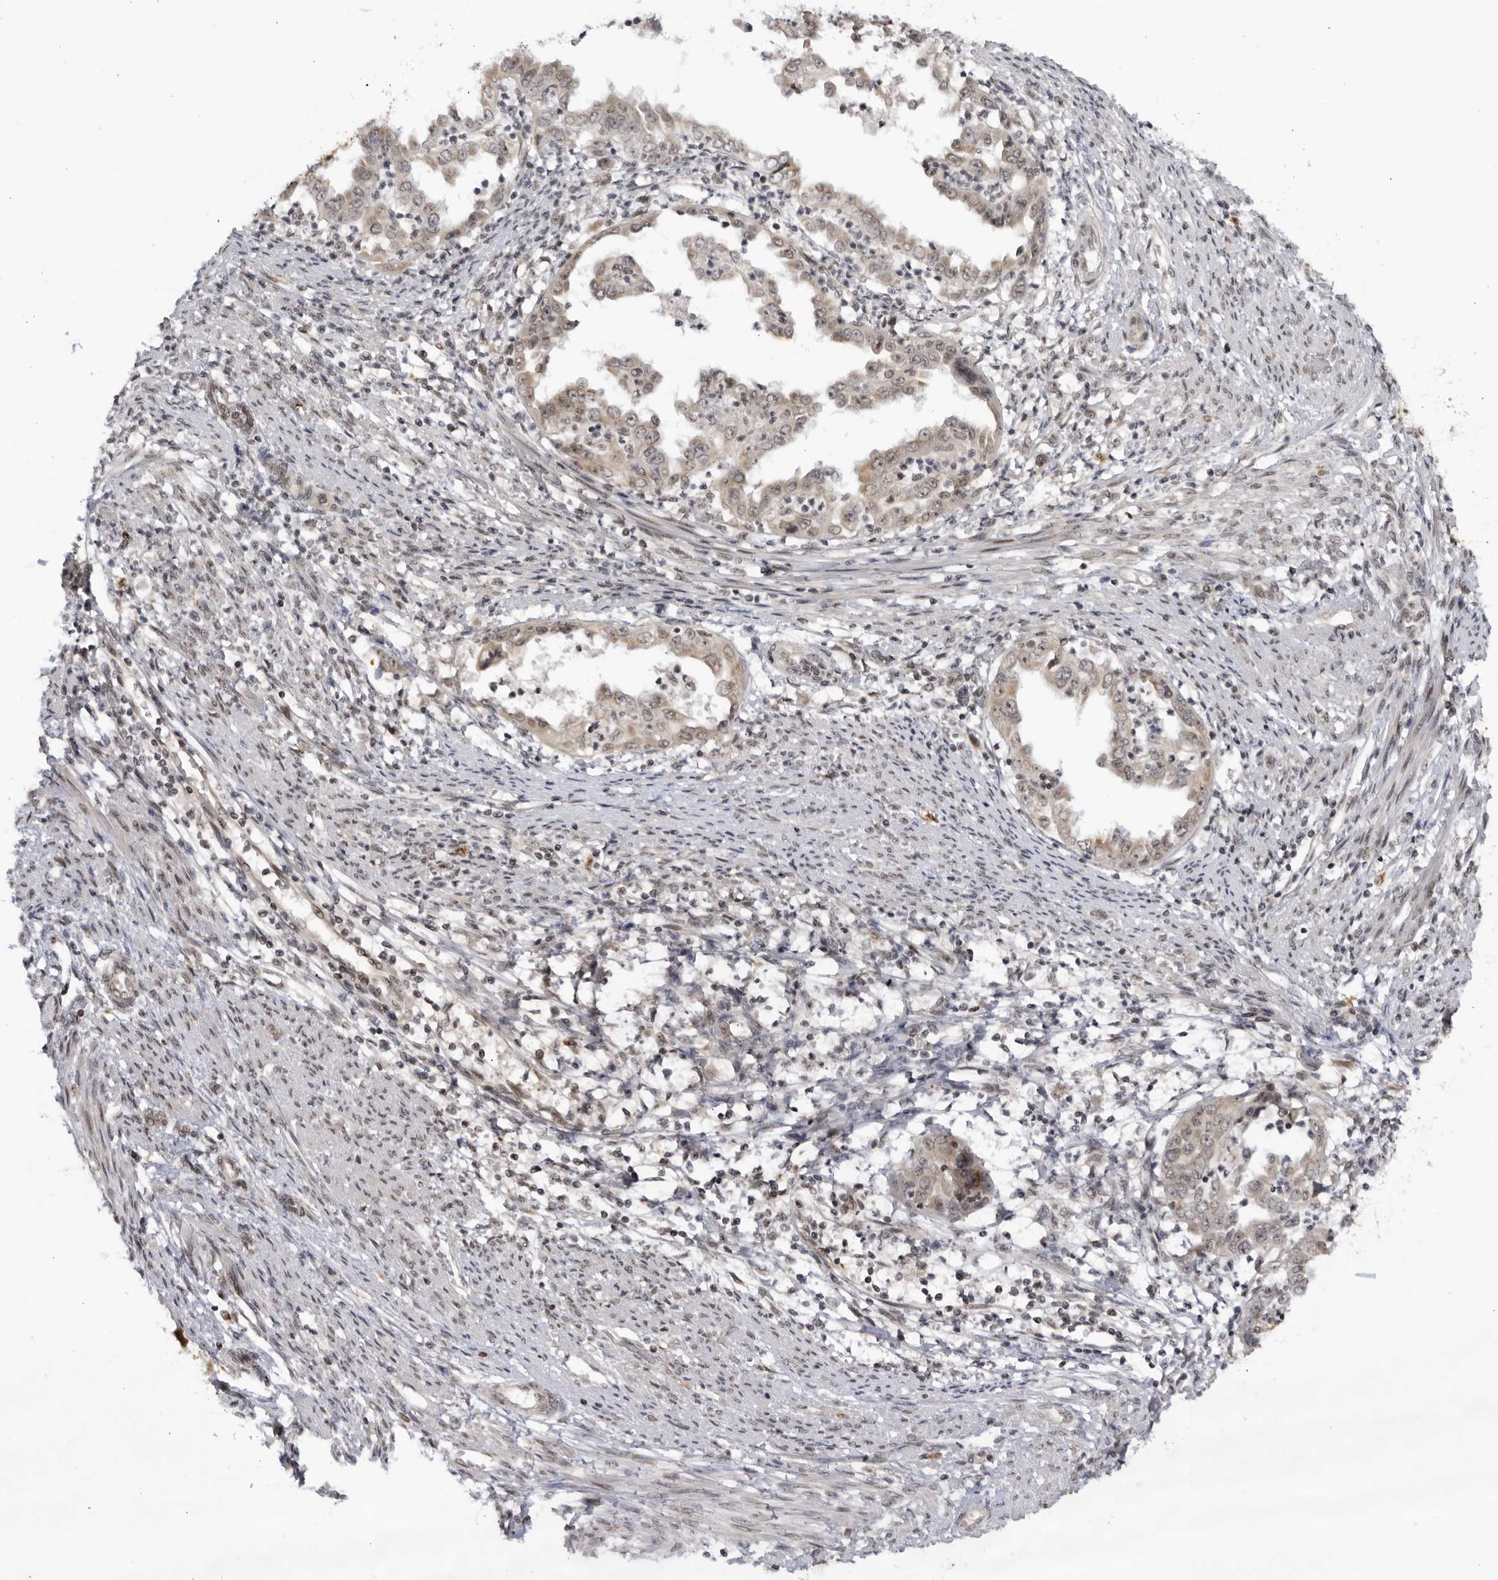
{"staining": {"intensity": "weak", "quantity": "<25%", "location": "cytoplasmic/membranous"}, "tissue": "endometrial cancer", "cell_type": "Tumor cells", "image_type": "cancer", "snomed": [{"axis": "morphology", "description": "Adenocarcinoma, NOS"}, {"axis": "topography", "description": "Endometrium"}], "caption": "A histopathology image of human endometrial cancer is negative for staining in tumor cells.", "gene": "RASGEF1C", "patient": {"sex": "female", "age": 85}}